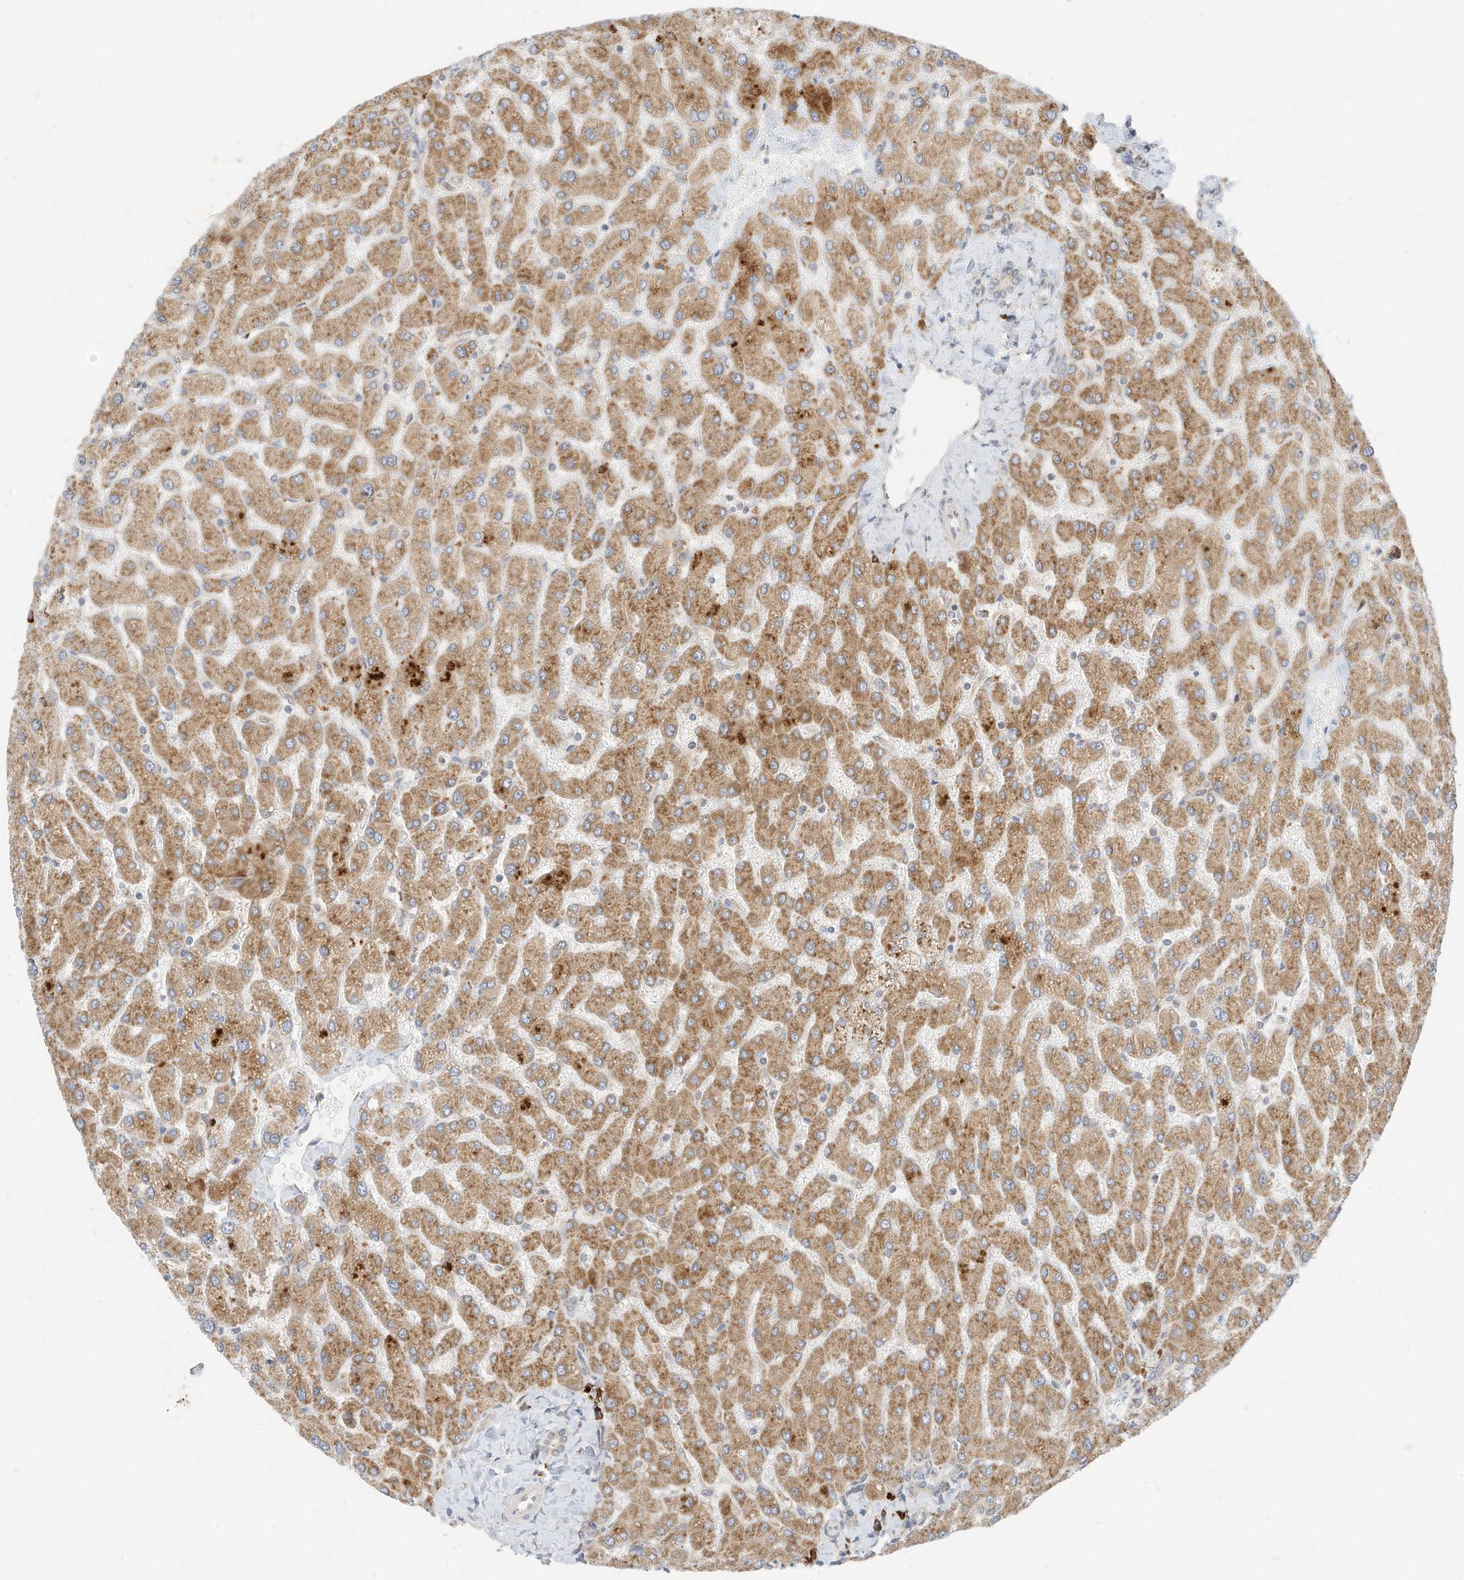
{"staining": {"intensity": "moderate", "quantity": ">75%", "location": "cytoplasmic/membranous"}, "tissue": "liver", "cell_type": "Cholangiocytes", "image_type": "normal", "snomed": [{"axis": "morphology", "description": "Normal tissue, NOS"}, {"axis": "topography", "description": "Liver"}], "caption": "The image shows staining of unremarkable liver, revealing moderate cytoplasmic/membranous protein positivity (brown color) within cholangiocytes.", "gene": "STT3A", "patient": {"sex": "male", "age": 55}}